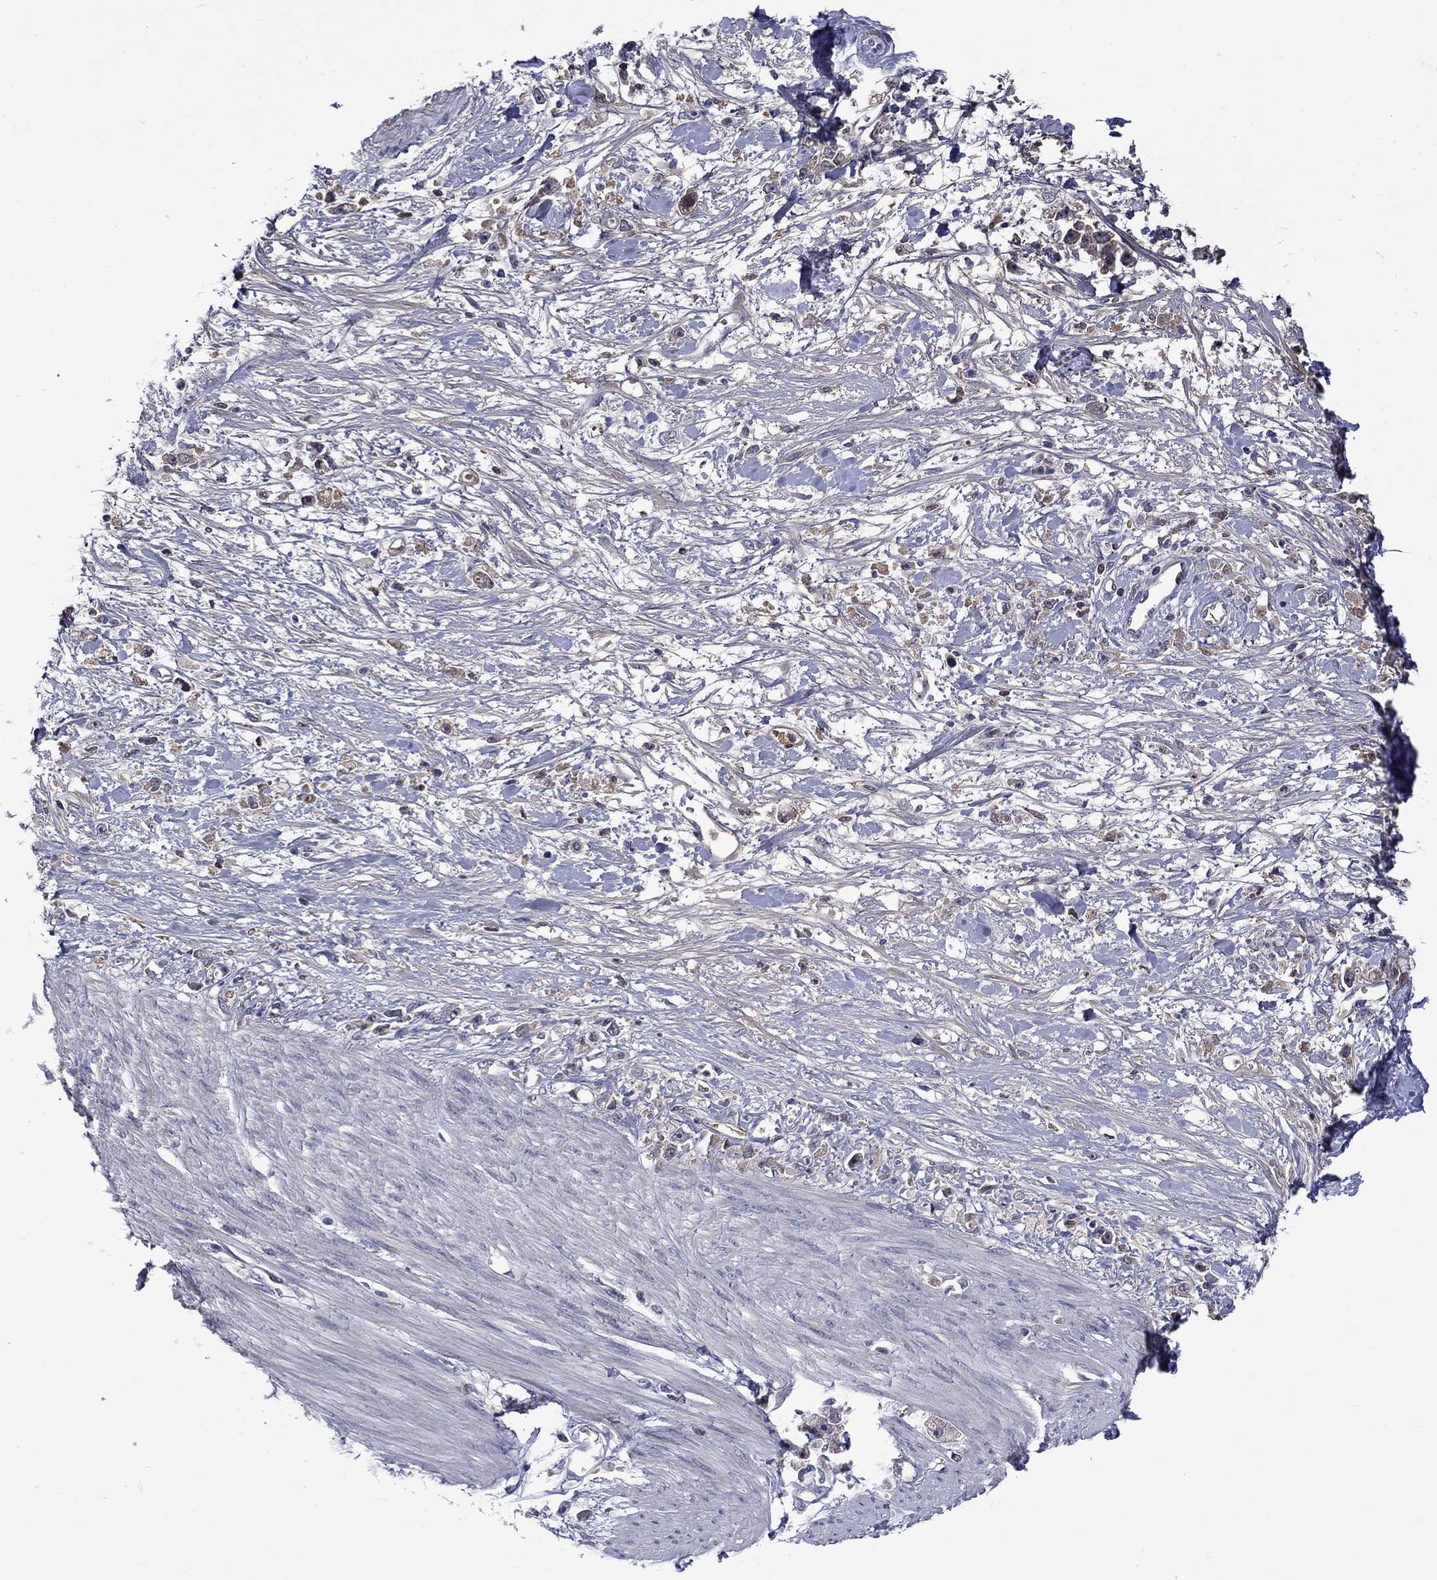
{"staining": {"intensity": "negative", "quantity": "none", "location": "none"}, "tissue": "stomach cancer", "cell_type": "Tumor cells", "image_type": "cancer", "snomed": [{"axis": "morphology", "description": "Adenocarcinoma, NOS"}, {"axis": "topography", "description": "Stomach"}], "caption": "DAB (3,3'-diaminobenzidine) immunohistochemical staining of adenocarcinoma (stomach) demonstrates no significant staining in tumor cells.", "gene": "APOA2", "patient": {"sex": "female", "age": 59}}